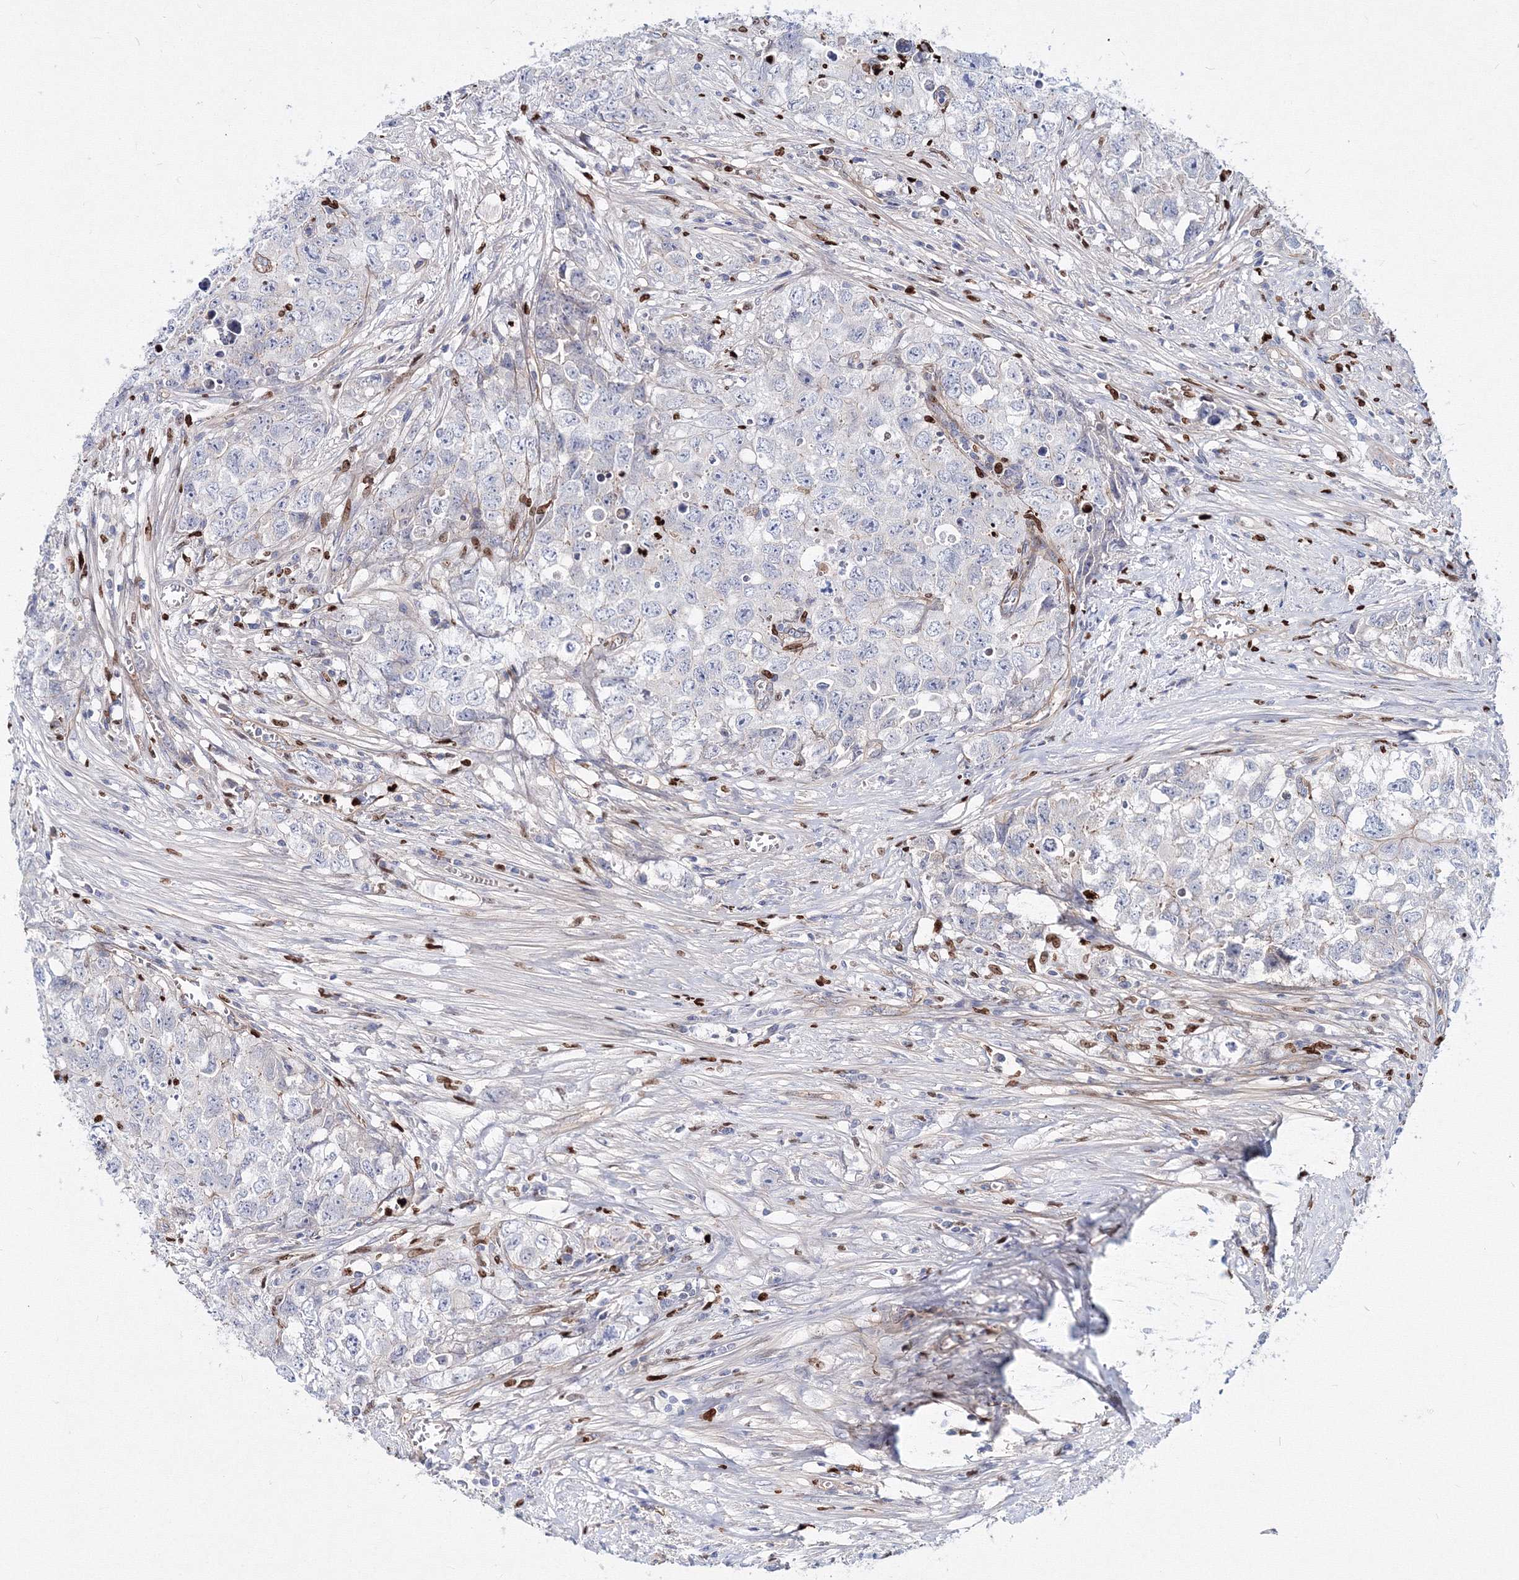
{"staining": {"intensity": "negative", "quantity": "none", "location": "none"}, "tissue": "testis cancer", "cell_type": "Tumor cells", "image_type": "cancer", "snomed": [{"axis": "morphology", "description": "Seminoma, NOS"}, {"axis": "morphology", "description": "Carcinoma, Embryonal, NOS"}, {"axis": "topography", "description": "Testis"}], "caption": "Immunohistochemical staining of human seminoma (testis) displays no significant positivity in tumor cells.", "gene": "C11orf52", "patient": {"sex": "male", "age": 43}}